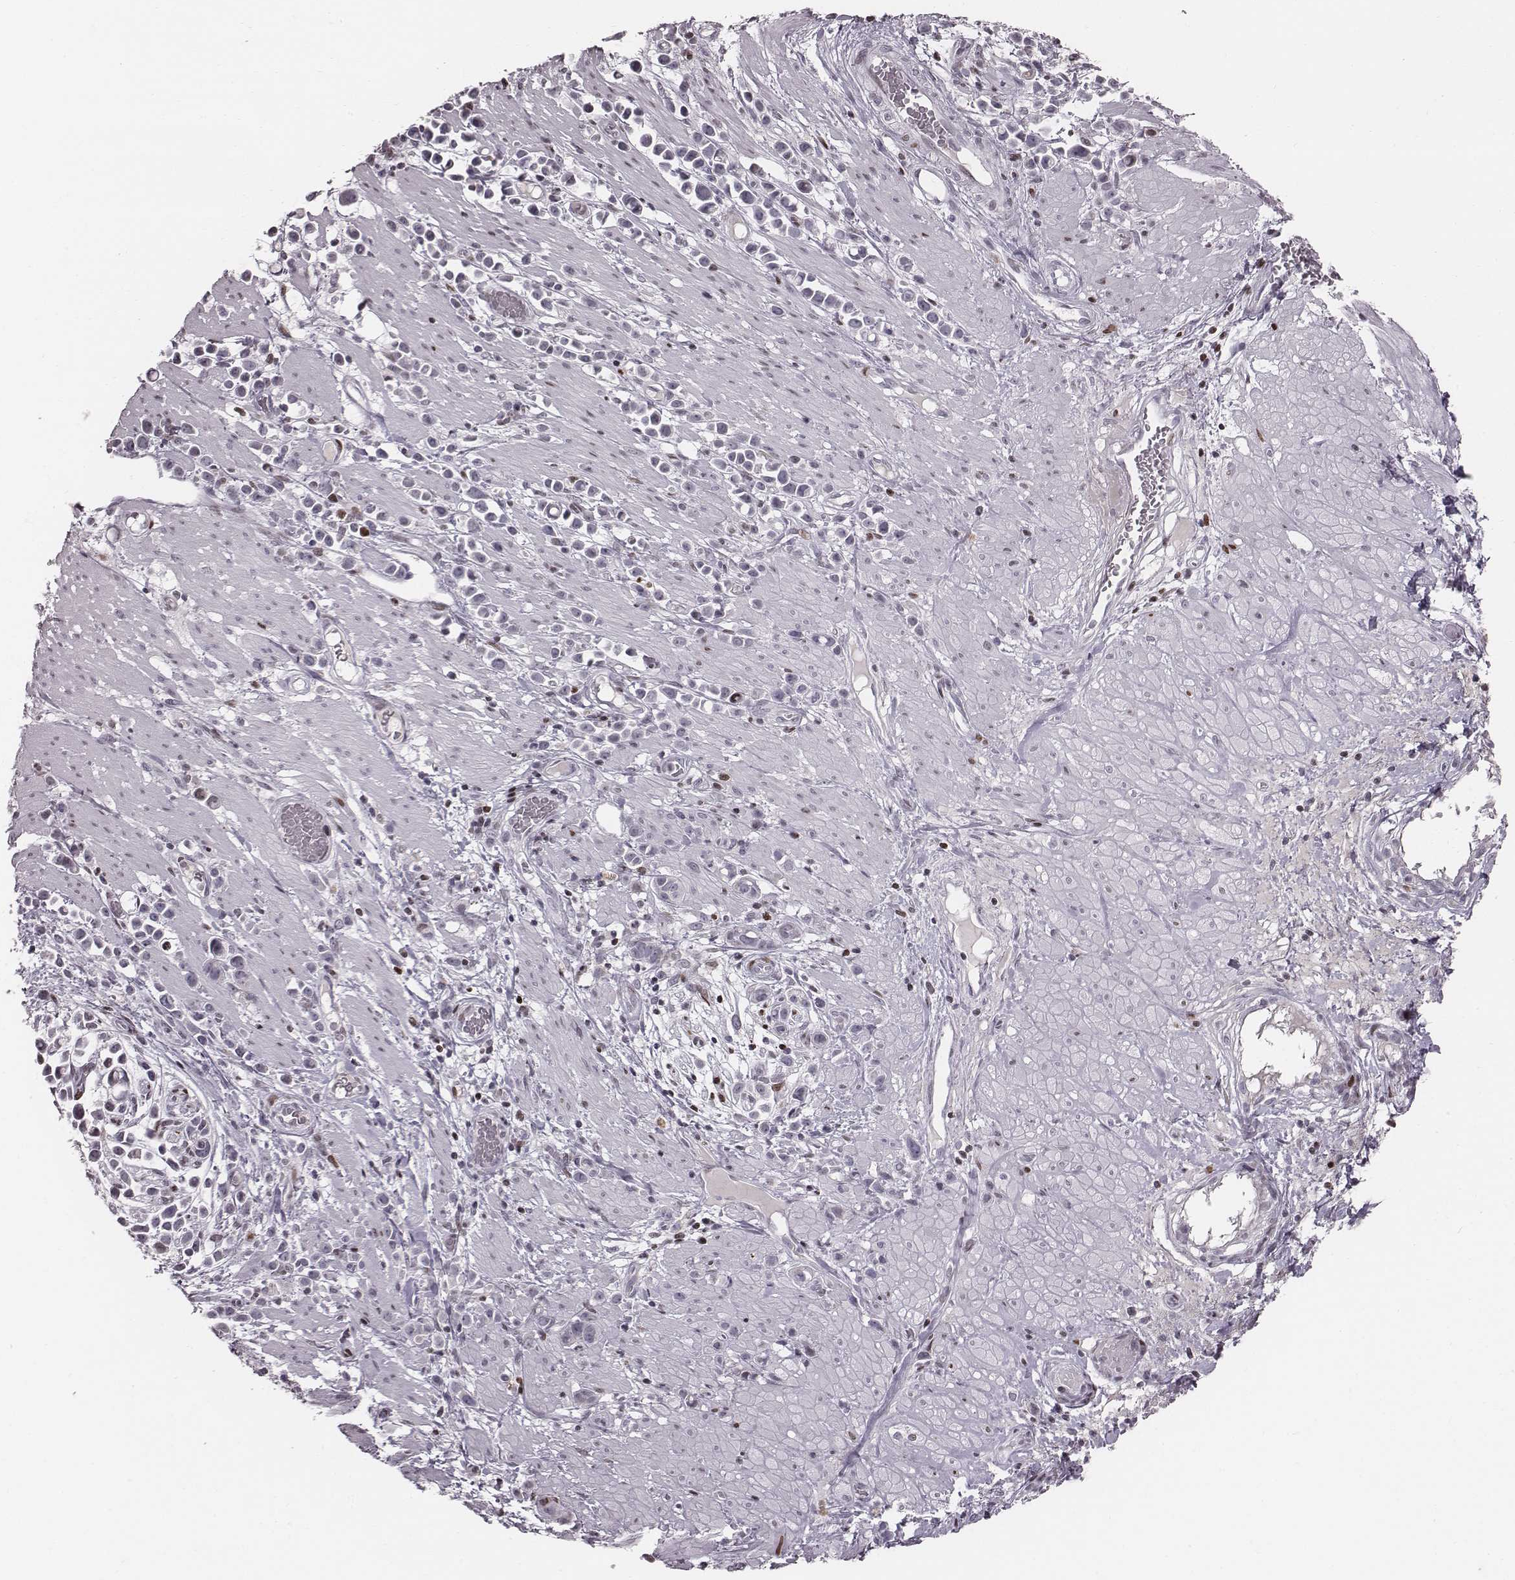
{"staining": {"intensity": "negative", "quantity": "none", "location": "none"}, "tissue": "stomach cancer", "cell_type": "Tumor cells", "image_type": "cancer", "snomed": [{"axis": "morphology", "description": "Adenocarcinoma, NOS"}, {"axis": "topography", "description": "Stomach"}], "caption": "Histopathology image shows no protein positivity in tumor cells of stomach cancer (adenocarcinoma) tissue. The staining was performed using DAB to visualize the protein expression in brown, while the nuclei were stained in blue with hematoxylin (Magnification: 20x).", "gene": "NDC1", "patient": {"sex": "male", "age": 82}}